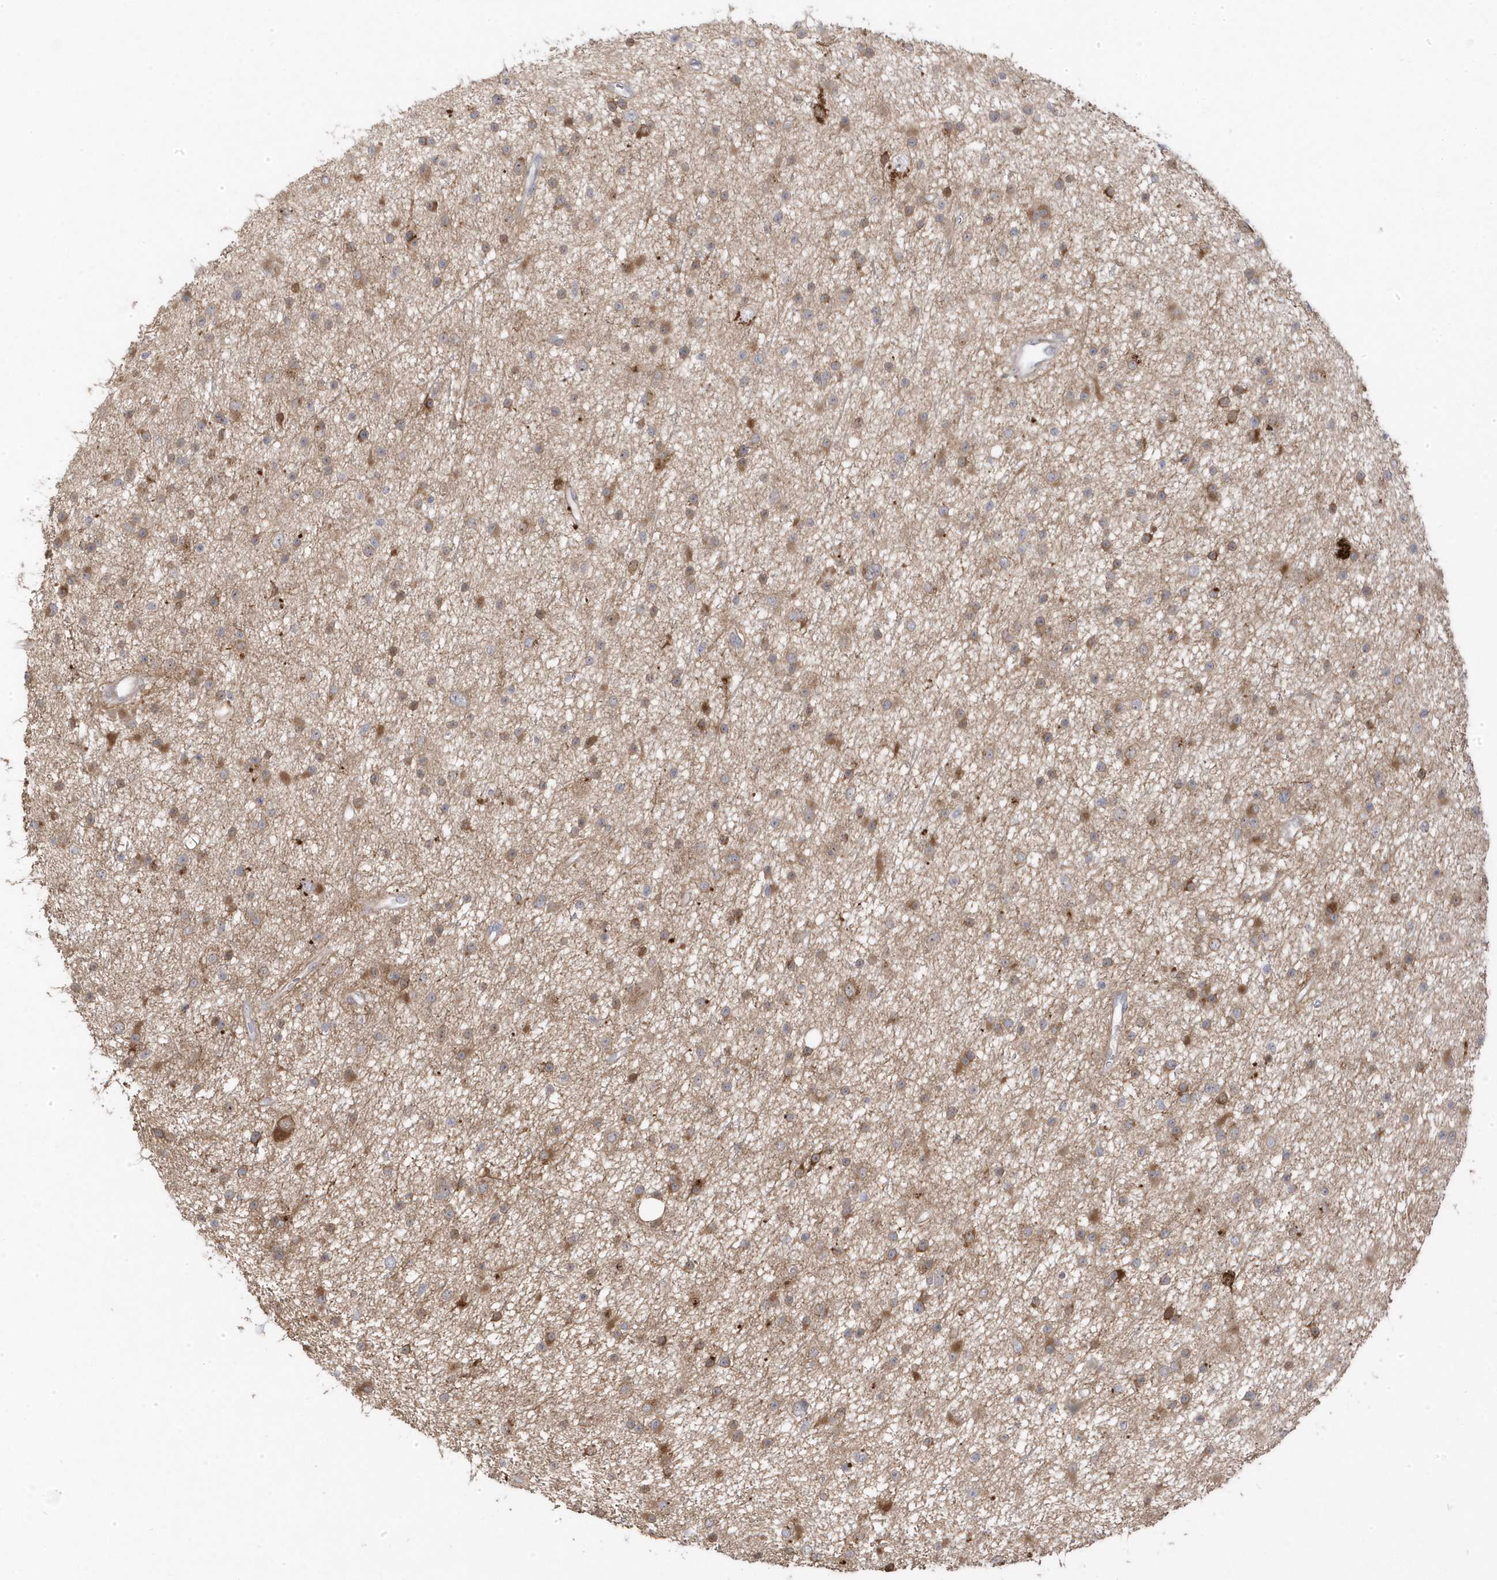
{"staining": {"intensity": "moderate", "quantity": ">75%", "location": "cytoplasmic/membranous"}, "tissue": "glioma", "cell_type": "Tumor cells", "image_type": "cancer", "snomed": [{"axis": "morphology", "description": "Glioma, malignant, Low grade"}, {"axis": "topography", "description": "Cerebral cortex"}], "caption": "A micrograph of human glioma stained for a protein reveals moderate cytoplasmic/membranous brown staining in tumor cells. Immunohistochemistry stains the protein in brown and the nuclei are stained blue.", "gene": "GTPBP6", "patient": {"sex": "female", "age": 39}}